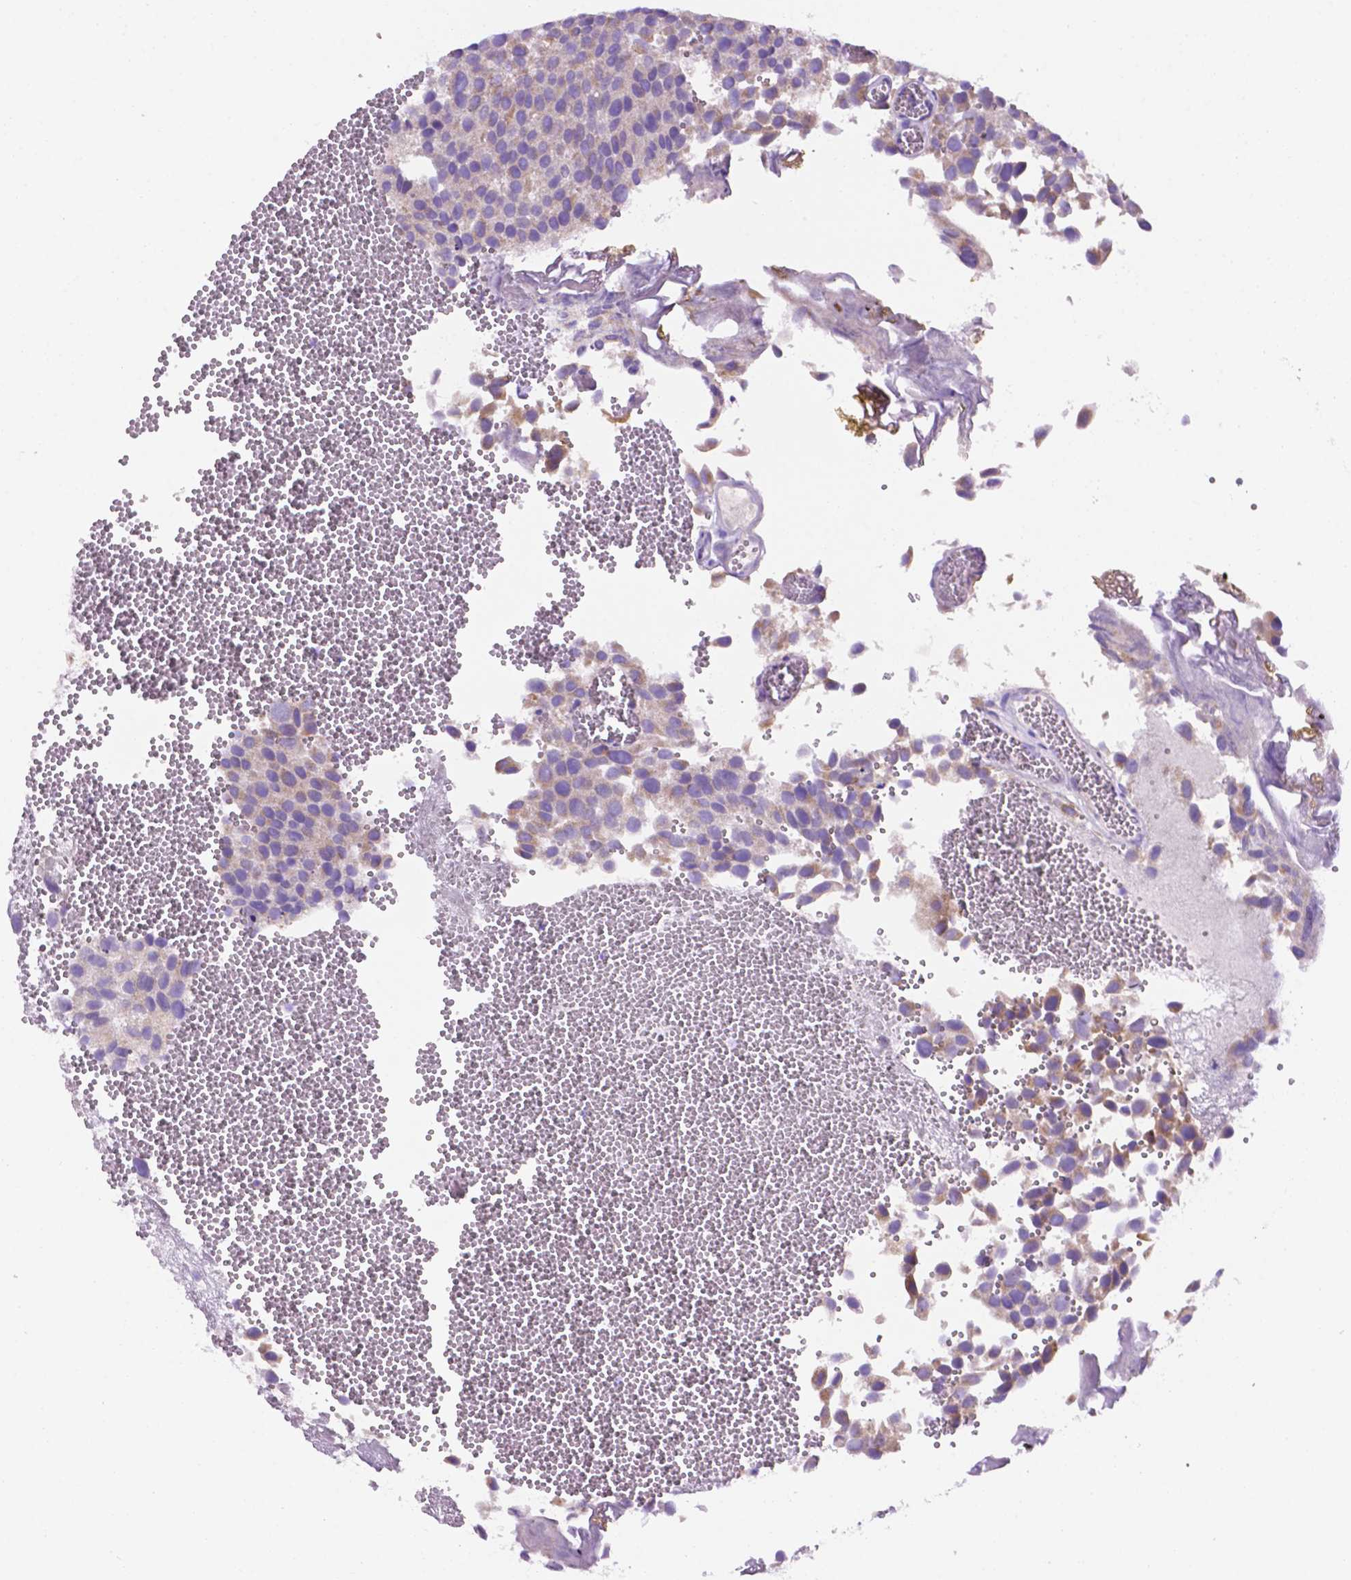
{"staining": {"intensity": "moderate", "quantity": "25%-75%", "location": "cytoplasmic/membranous"}, "tissue": "urothelial cancer", "cell_type": "Tumor cells", "image_type": "cancer", "snomed": [{"axis": "morphology", "description": "Urothelial carcinoma, Low grade"}, {"axis": "topography", "description": "Urinary bladder"}], "caption": "Urothelial cancer stained with a protein marker demonstrates moderate staining in tumor cells.", "gene": "CEACAM7", "patient": {"sex": "female", "age": 69}}